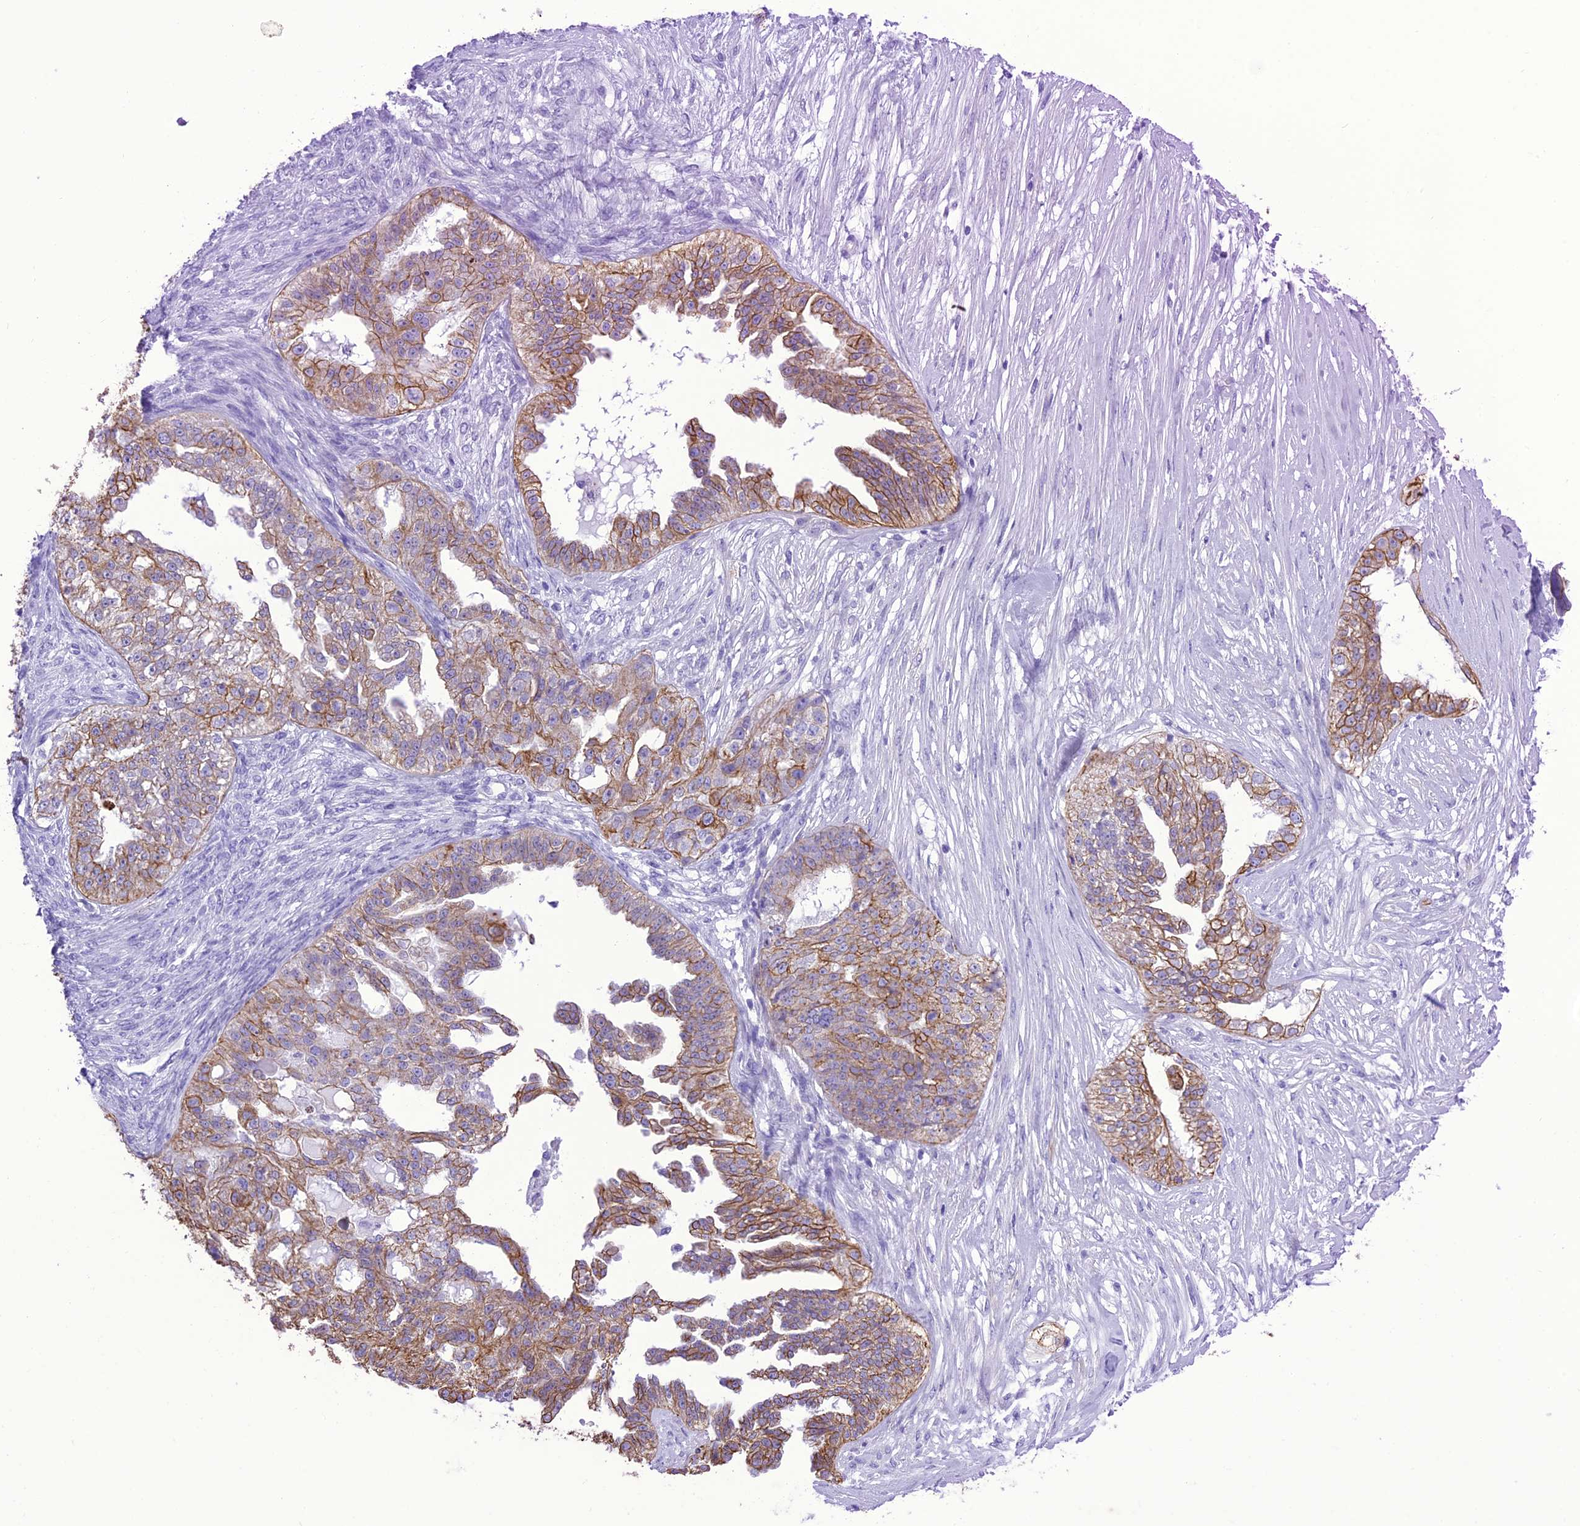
{"staining": {"intensity": "moderate", "quantity": ">75%", "location": "cytoplasmic/membranous"}, "tissue": "ovarian cancer", "cell_type": "Tumor cells", "image_type": "cancer", "snomed": [{"axis": "morphology", "description": "Cystadenocarcinoma, serous, NOS"}, {"axis": "topography", "description": "Ovary"}], "caption": "IHC of human serous cystadenocarcinoma (ovarian) displays medium levels of moderate cytoplasmic/membranous staining in about >75% of tumor cells.", "gene": "VPS52", "patient": {"sex": "female", "age": 58}}